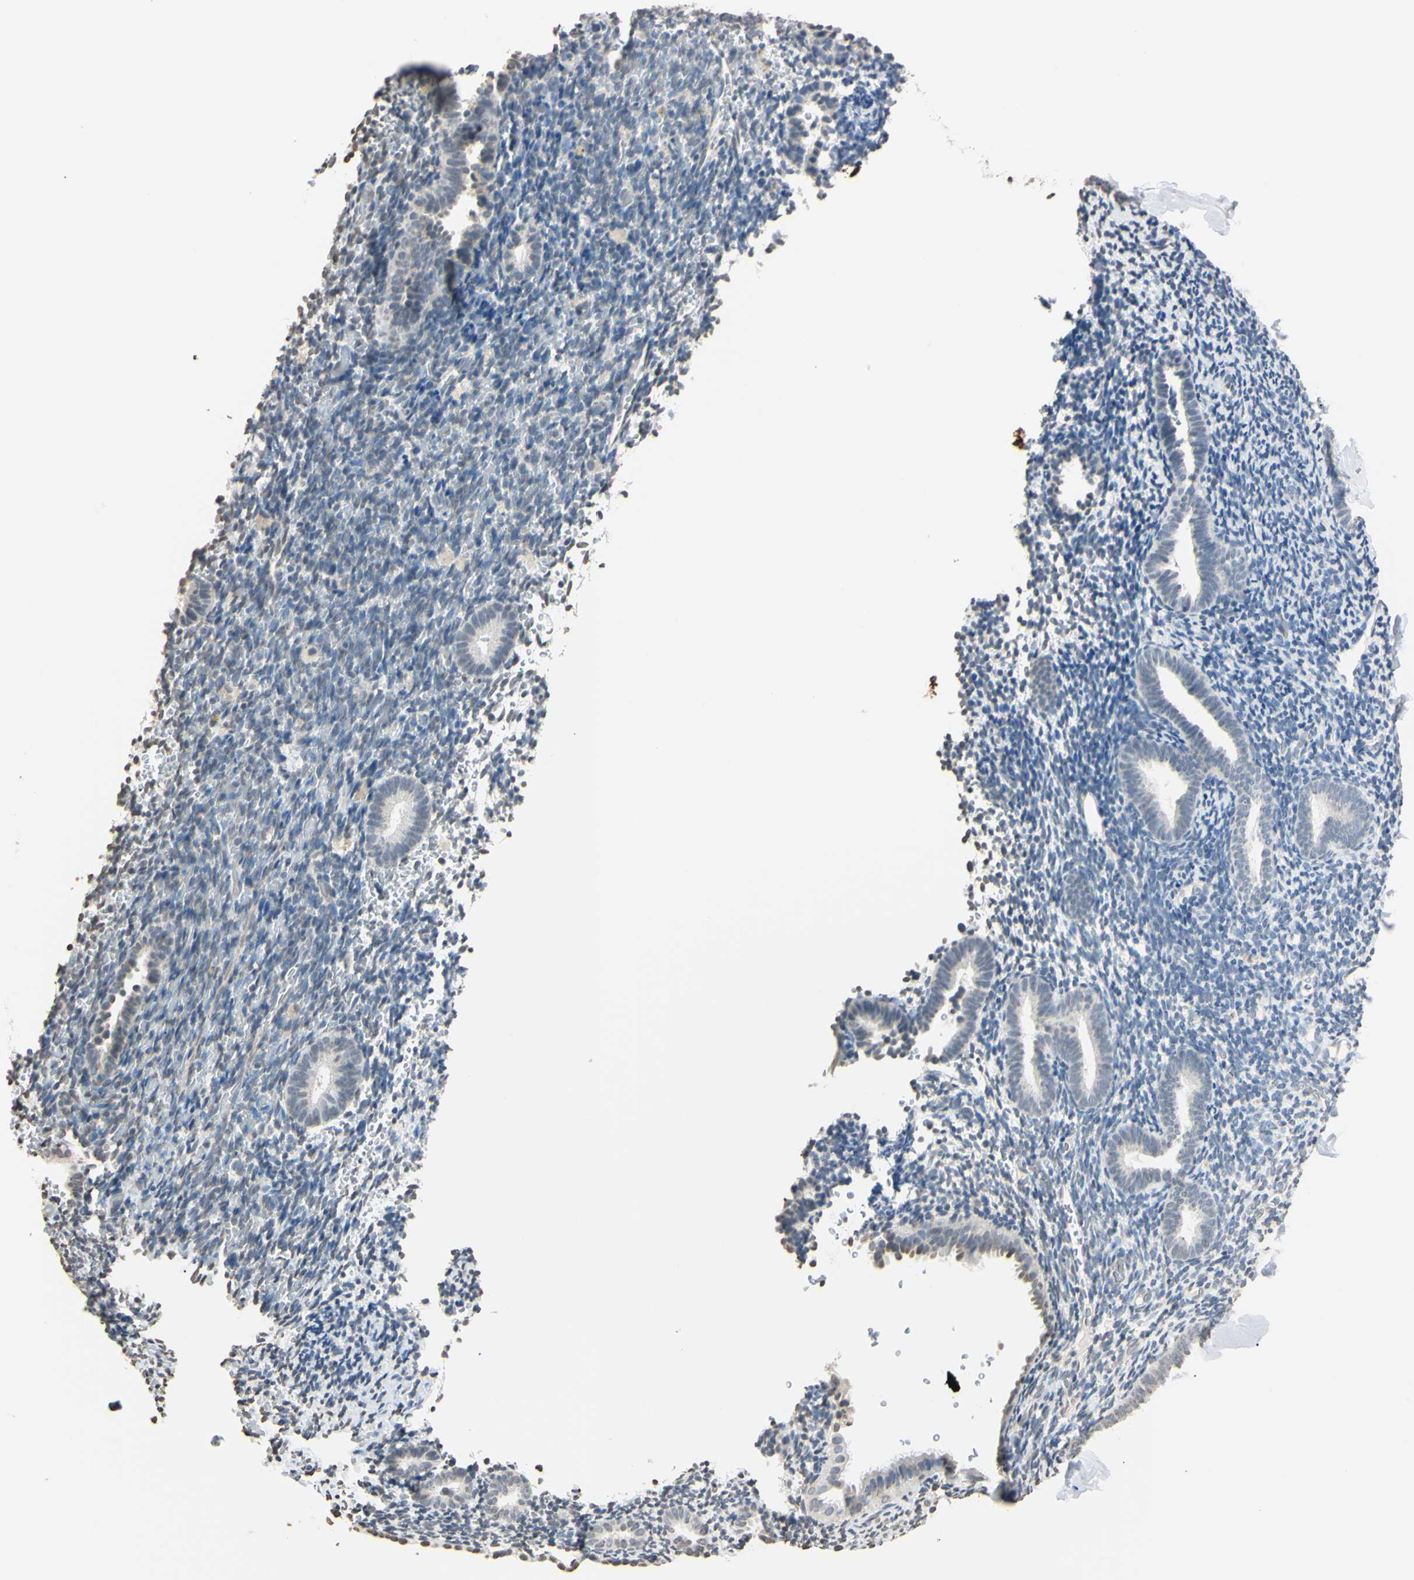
{"staining": {"intensity": "weak", "quantity": "<25%", "location": "nuclear"}, "tissue": "endometrium", "cell_type": "Cells in endometrial stroma", "image_type": "normal", "snomed": [{"axis": "morphology", "description": "Normal tissue, NOS"}, {"axis": "topography", "description": "Endometrium"}], "caption": "Immunohistochemical staining of normal human endometrium displays no significant expression in cells in endometrial stroma. The staining is performed using DAB brown chromogen with nuclei counter-stained in using hematoxylin.", "gene": "CDC45", "patient": {"sex": "female", "age": 51}}